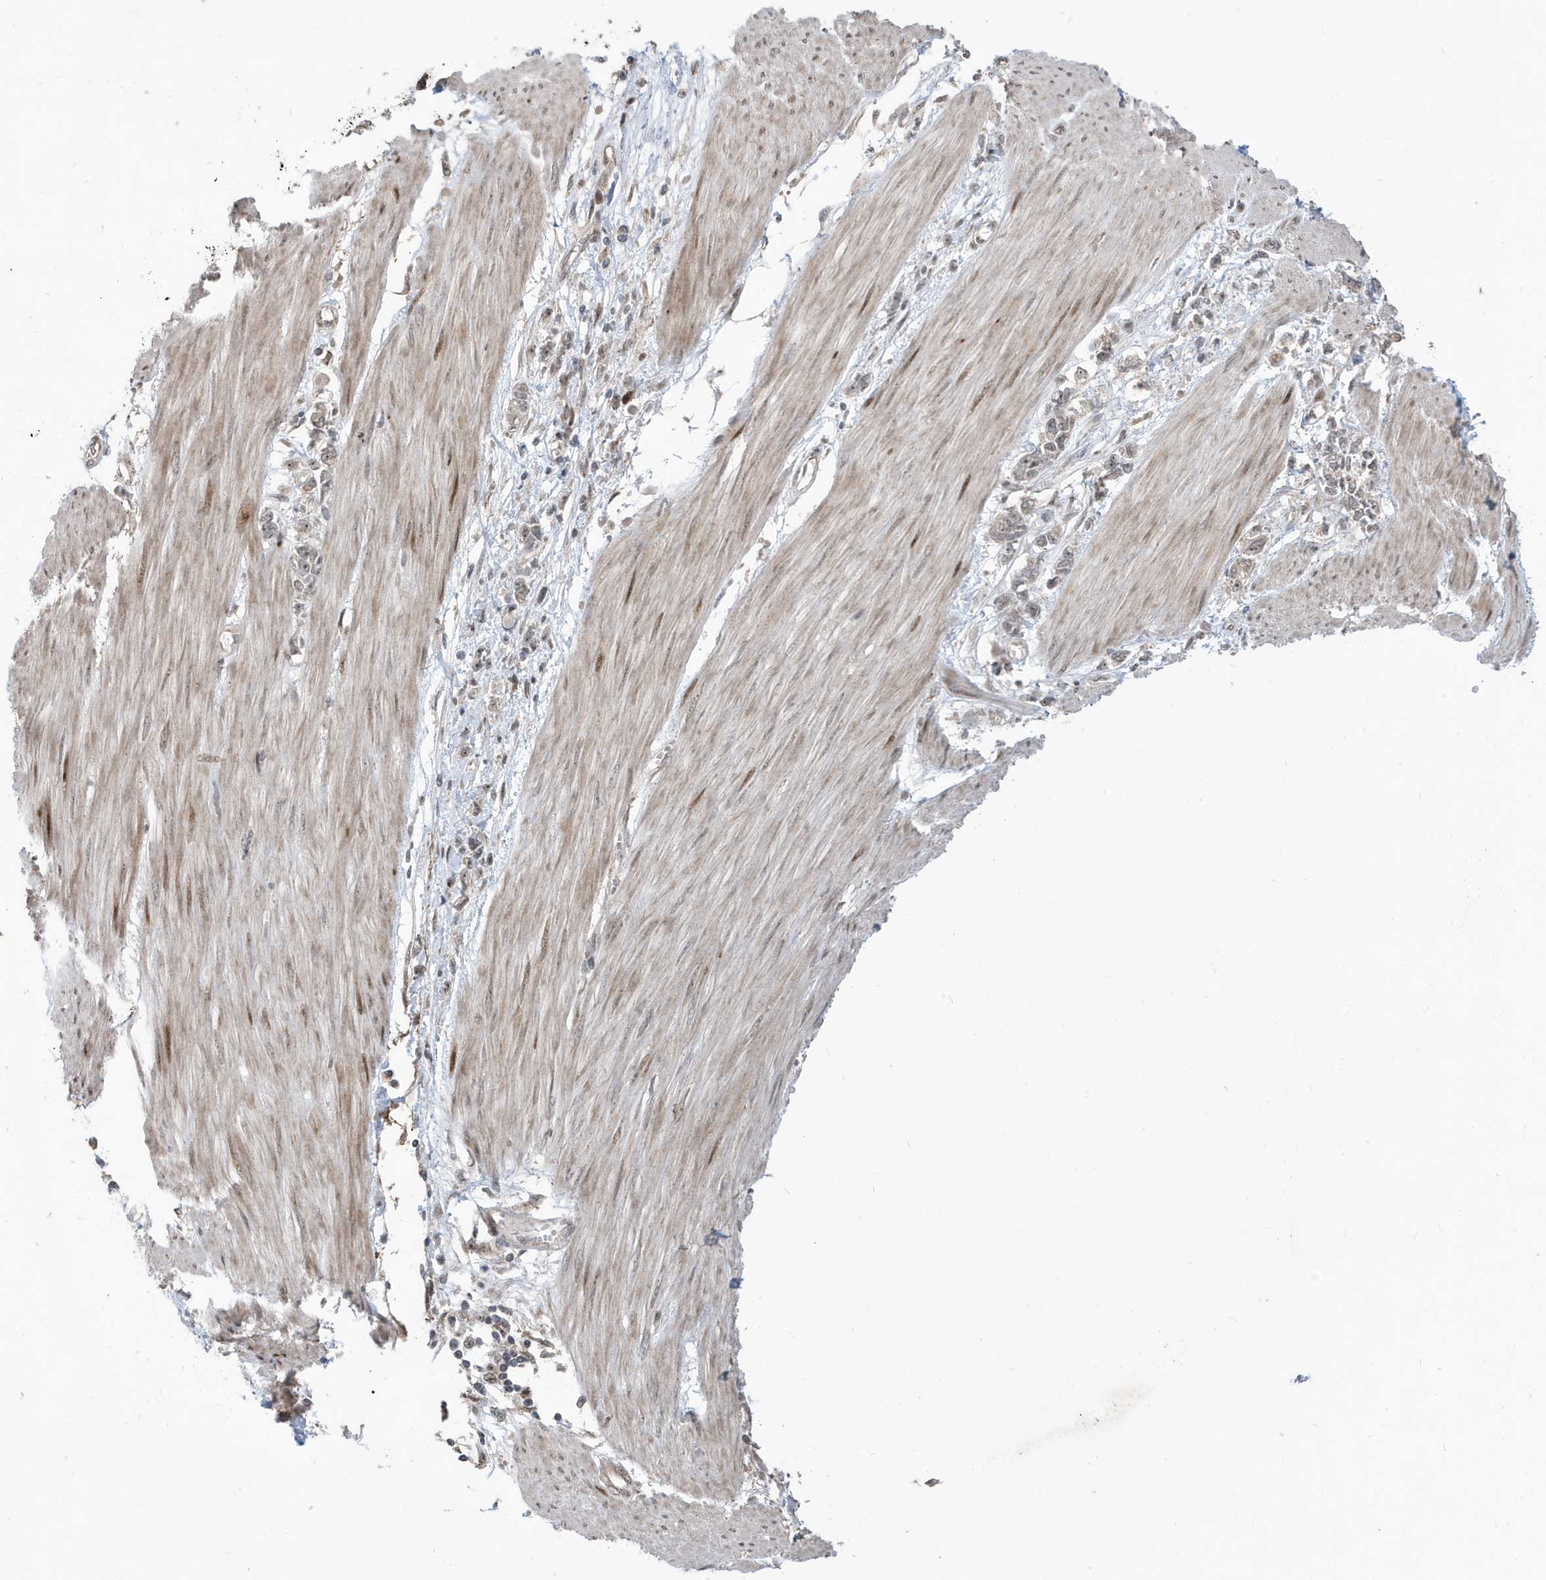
{"staining": {"intensity": "weak", "quantity": "25%-75%", "location": "cytoplasmic/membranous,nuclear"}, "tissue": "stomach cancer", "cell_type": "Tumor cells", "image_type": "cancer", "snomed": [{"axis": "morphology", "description": "Adenocarcinoma, NOS"}, {"axis": "topography", "description": "Stomach"}], "caption": "Immunohistochemical staining of stomach cancer exhibits weak cytoplasmic/membranous and nuclear protein positivity in approximately 25%-75% of tumor cells.", "gene": "FAM9B", "patient": {"sex": "female", "age": 76}}